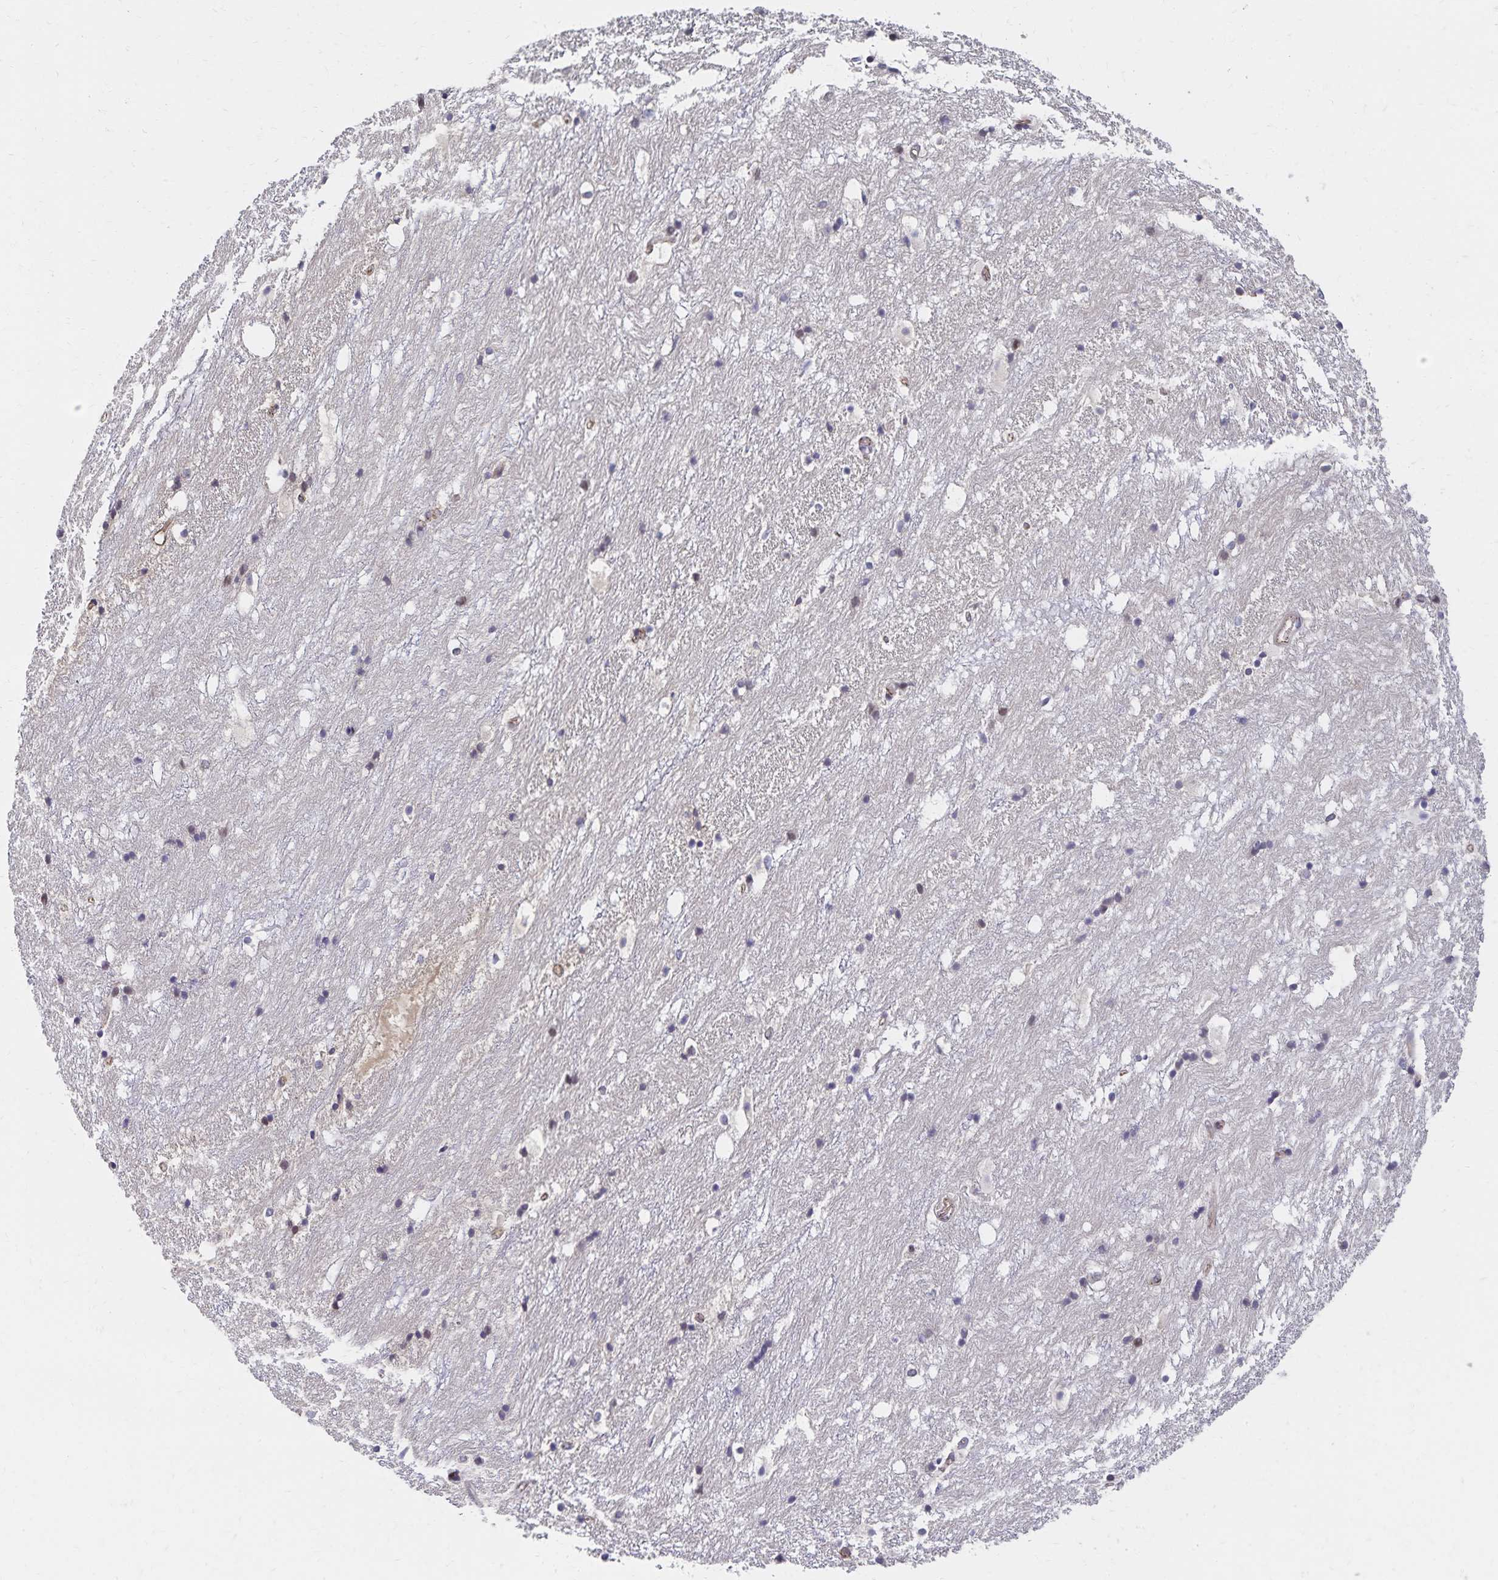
{"staining": {"intensity": "negative", "quantity": "none", "location": "none"}, "tissue": "hippocampus", "cell_type": "Glial cells", "image_type": "normal", "snomed": [{"axis": "morphology", "description": "Normal tissue, NOS"}, {"axis": "topography", "description": "Hippocampus"}], "caption": "This is an immunohistochemistry (IHC) micrograph of benign human hippocampus. There is no positivity in glial cells.", "gene": "RAB9B", "patient": {"sex": "female", "age": 52}}